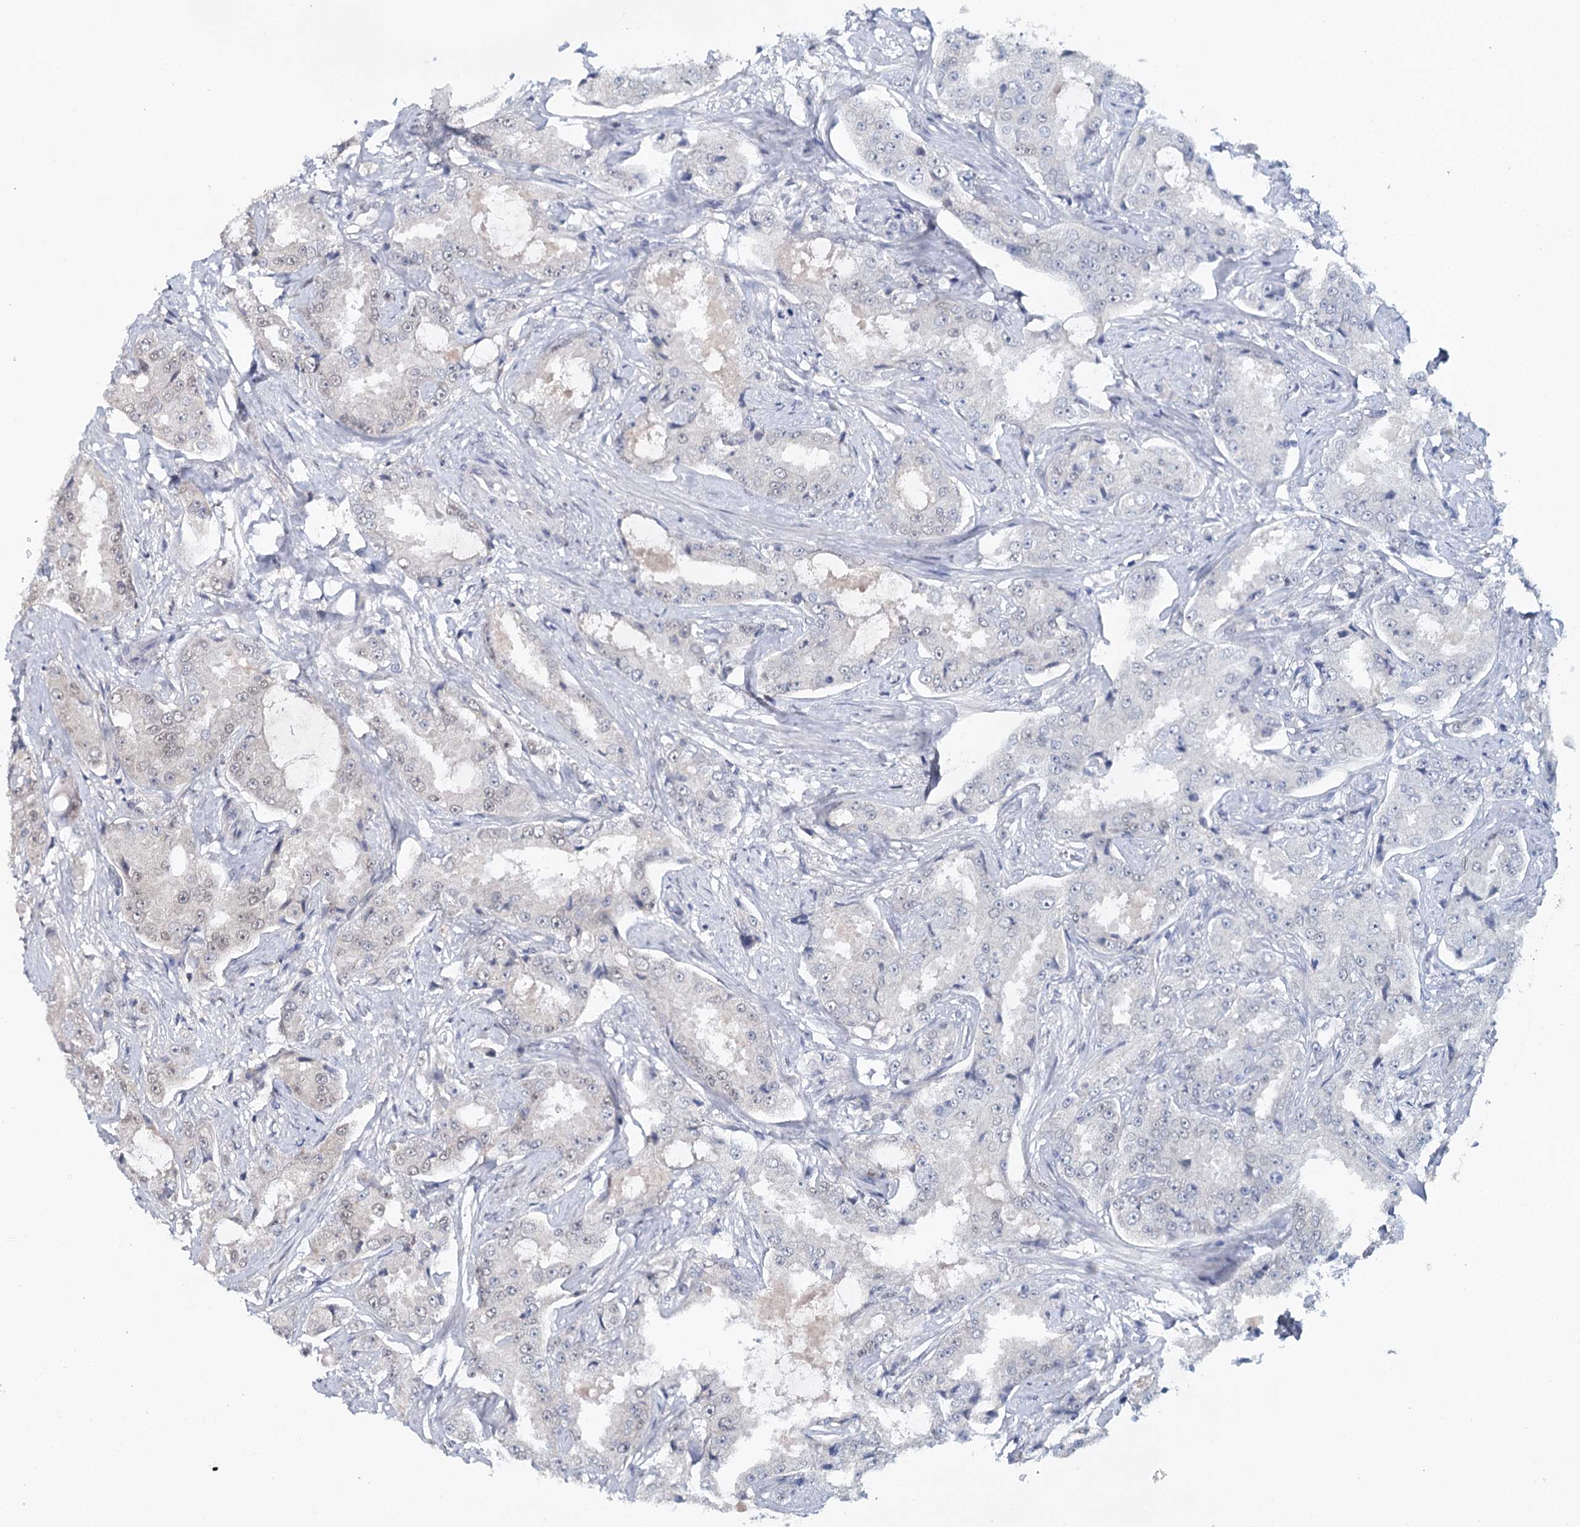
{"staining": {"intensity": "weak", "quantity": "<25%", "location": "nuclear"}, "tissue": "prostate cancer", "cell_type": "Tumor cells", "image_type": "cancer", "snomed": [{"axis": "morphology", "description": "Adenocarcinoma, High grade"}, {"axis": "topography", "description": "Prostate"}], "caption": "Human adenocarcinoma (high-grade) (prostate) stained for a protein using immunohistochemistry (IHC) reveals no positivity in tumor cells.", "gene": "MYG1", "patient": {"sex": "male", "age": 73}}